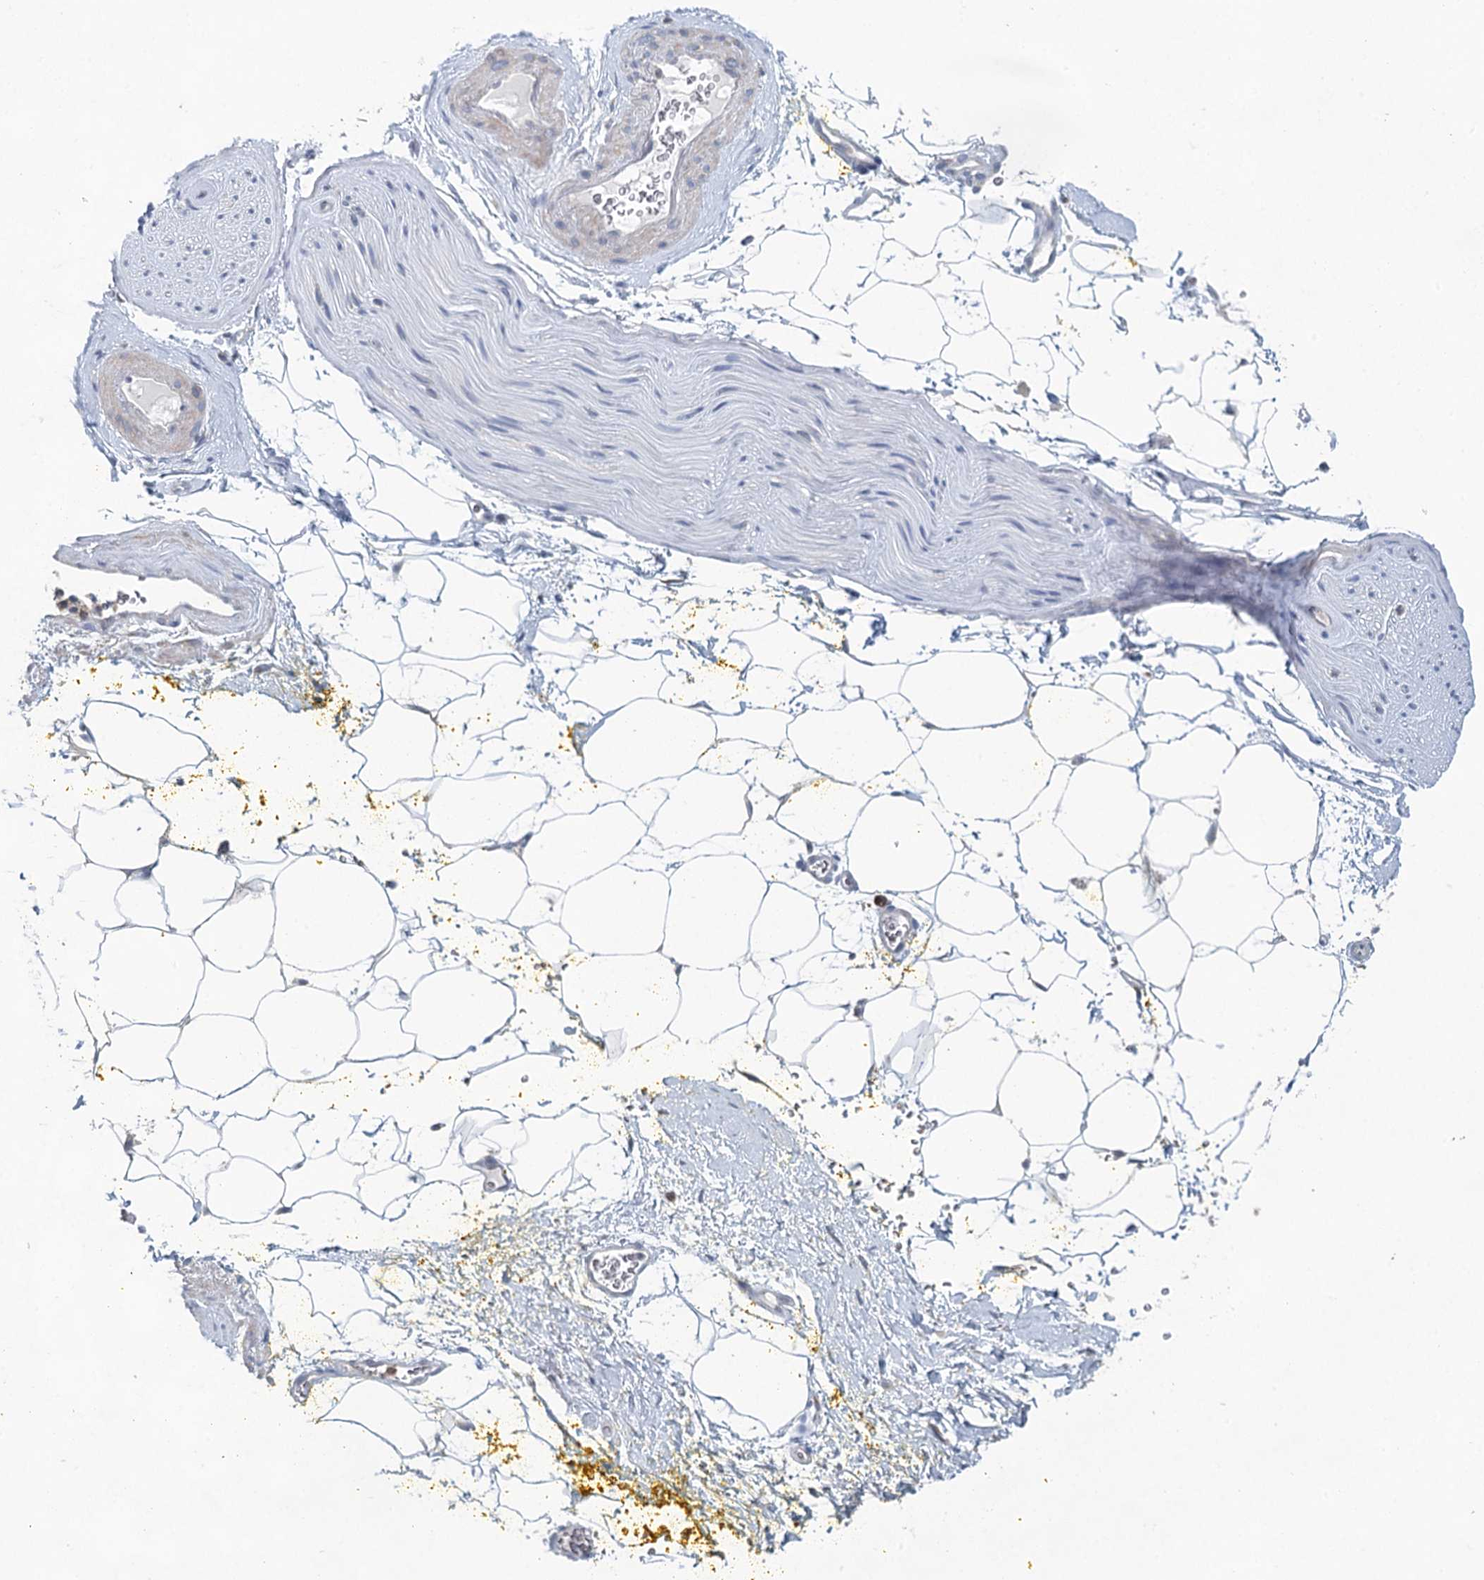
{"staining": {"intensity": "negative", "quantity": "none", "location": "none"}, "tissue": "adipose tissue", "cell_type": "Adipocytes", "image_type": "normal", "snomed": [{"axis": "morphology", "description": "Normal tissue, NOS"}, {"axis": "morphology", "description": "Adenocarcinoma, Low grade"}, {"axis": "topography", "description": "Prostate"}, {"axis": "topography", "description": "Peripheral nerve tissue"}], "caption": "Immunohistochemistry image of normal adipose tissue: adipose tissue stained with DAB (3,3'-diaminobenzidine) demonstrates no significant protein staining in adipocytes.", "gene": "BLTP1", "patient": {"sex": "male", "age": 63}}